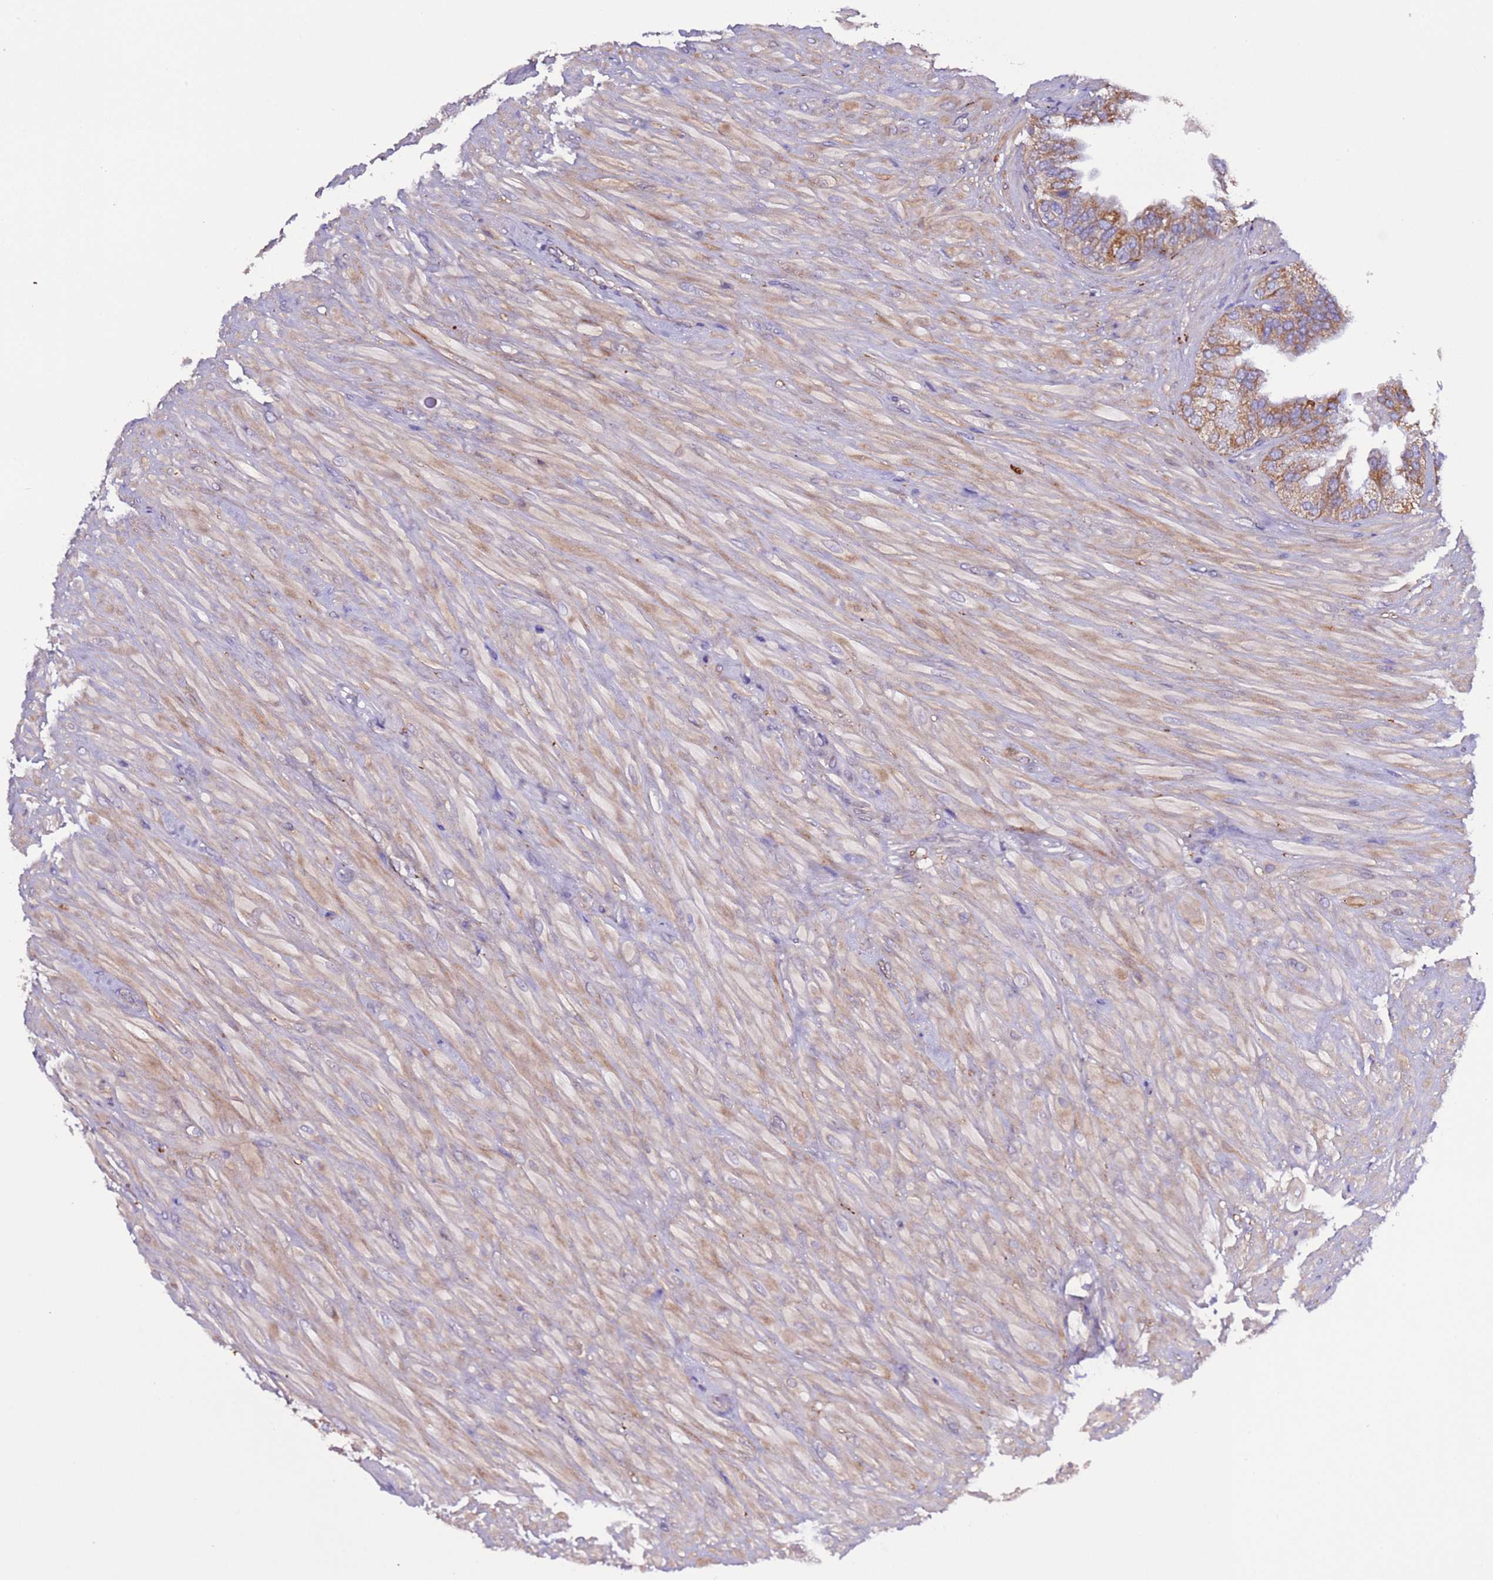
{"staining": {"intensity": "moderate", "quantity": ">75%", "location": "cytoplasmic/membranous"}, "tissue": "seminal vesicle", "cell_type": "Glandular cells", "image_type": "normal", "snomed": [{"axis": "morphology", "description": "Normal tissue, NOS"}, {"axis": "topography", "description": "Seminal veicle"}, {"axis": "topography", "description": "Peripheral nerve tissue"}], "caption": "High-power microscopy captured an IHC micrograph of unremarkable seminal vesicle, revealing moderate cytoplasmic/membranous positivity in about >75% of glandular cells. The protein is stained brown, and the nuclei are stained in blue (DAB IHC with brightfield microscopy, high magnification).", "gene": "SPCS1", "patient": {"sex": "male", "age": 63}}